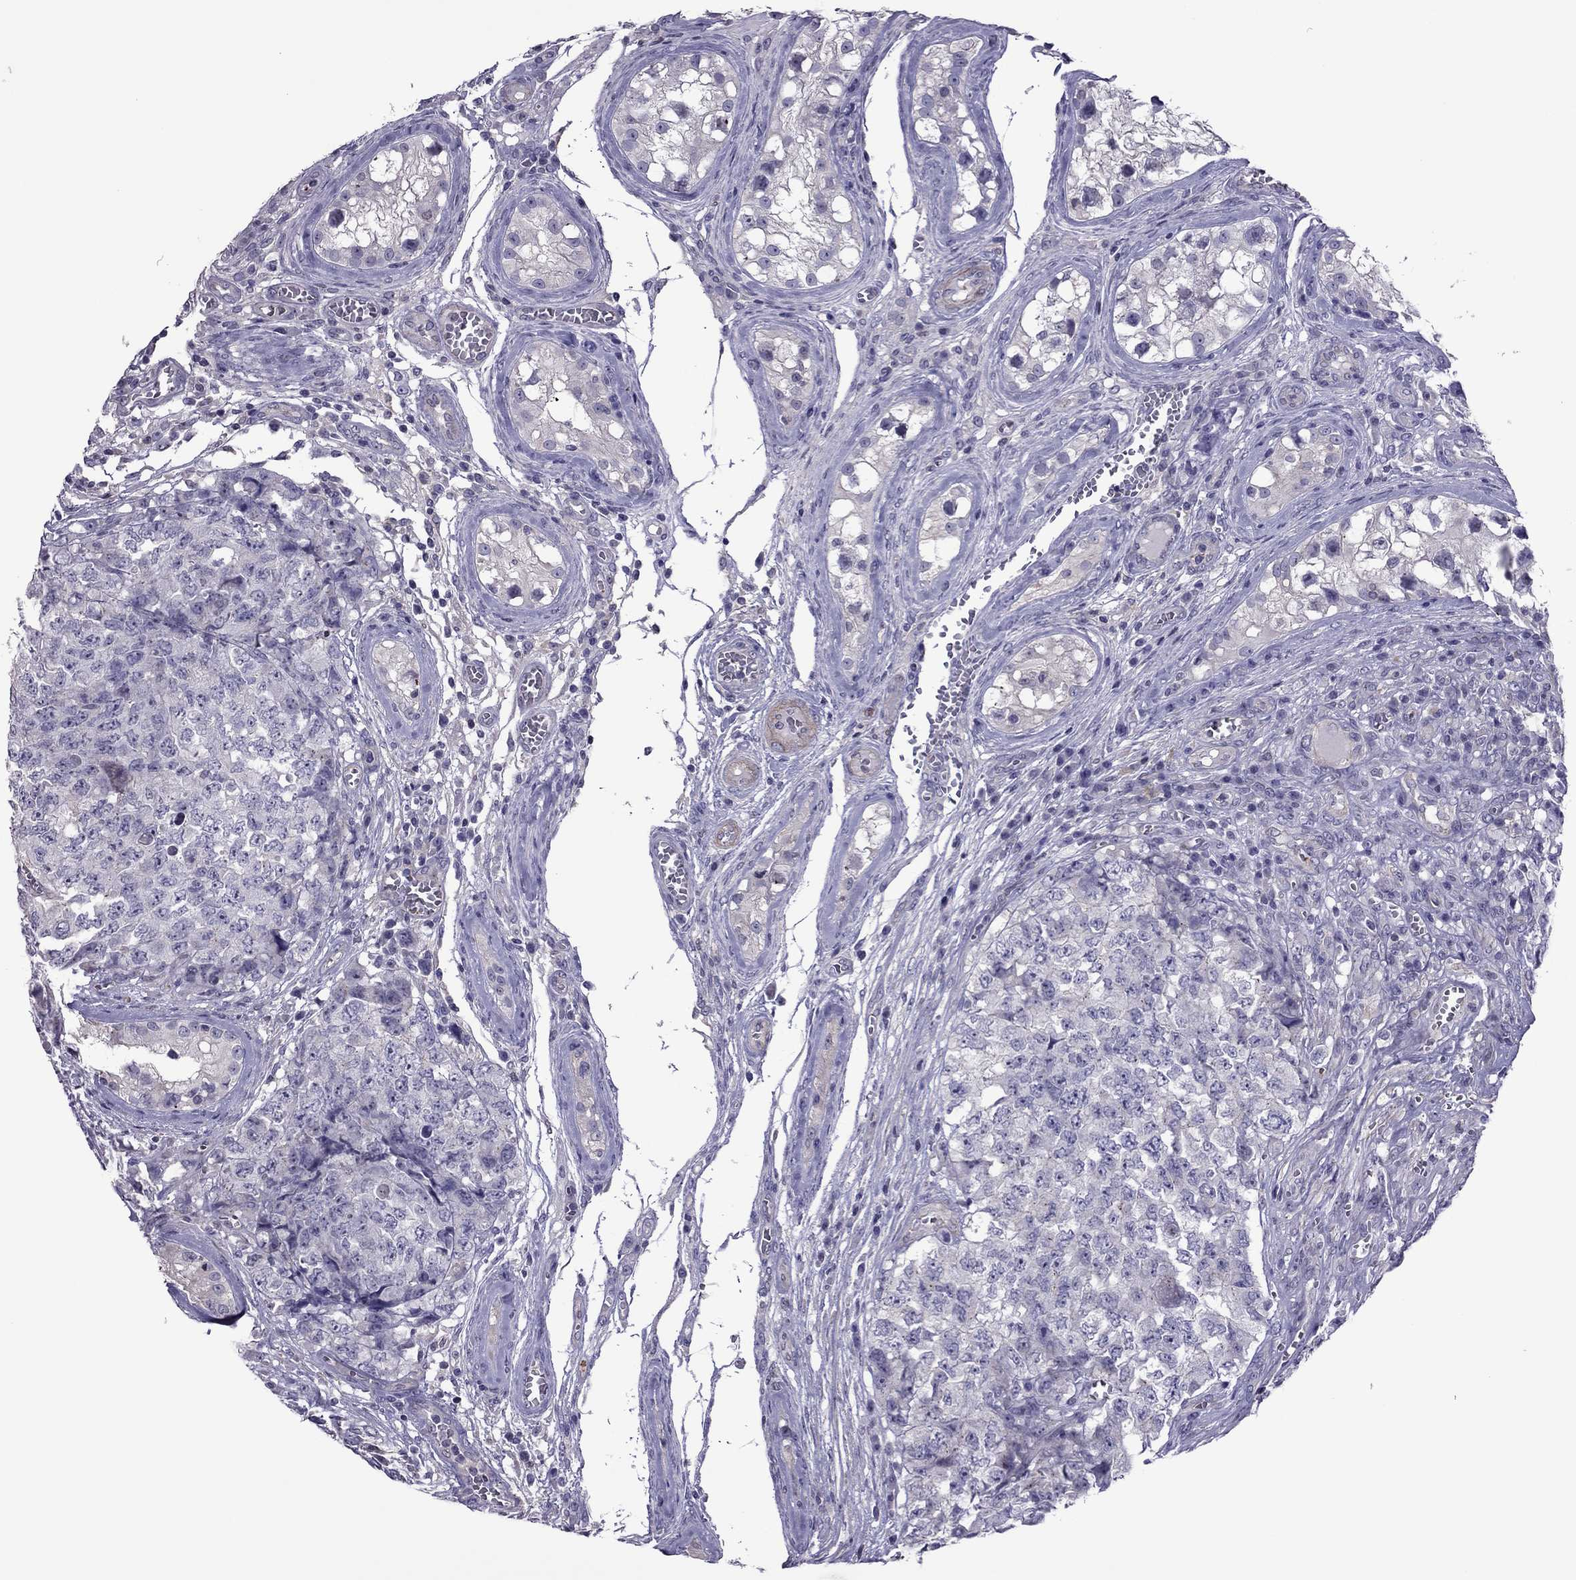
{"staining": {"intensity": "negative", "quantity": "none", "location": "none"}, "tissue": "testis cancer", "cell_type": "Tumor cells", "image_type": "cancer", "snomed": [{"axis": "morphology", "description": "Carcinoma, Embryonal, NOS"}, {"axis": "topography", "description": "Testis"}], "caption": "Tumor cells show no significant protein positivity in testis cancer. Nuclei are stained in blue.", "gene": "SLC16A8", "patient": {"sex": "male", "age": 23}}